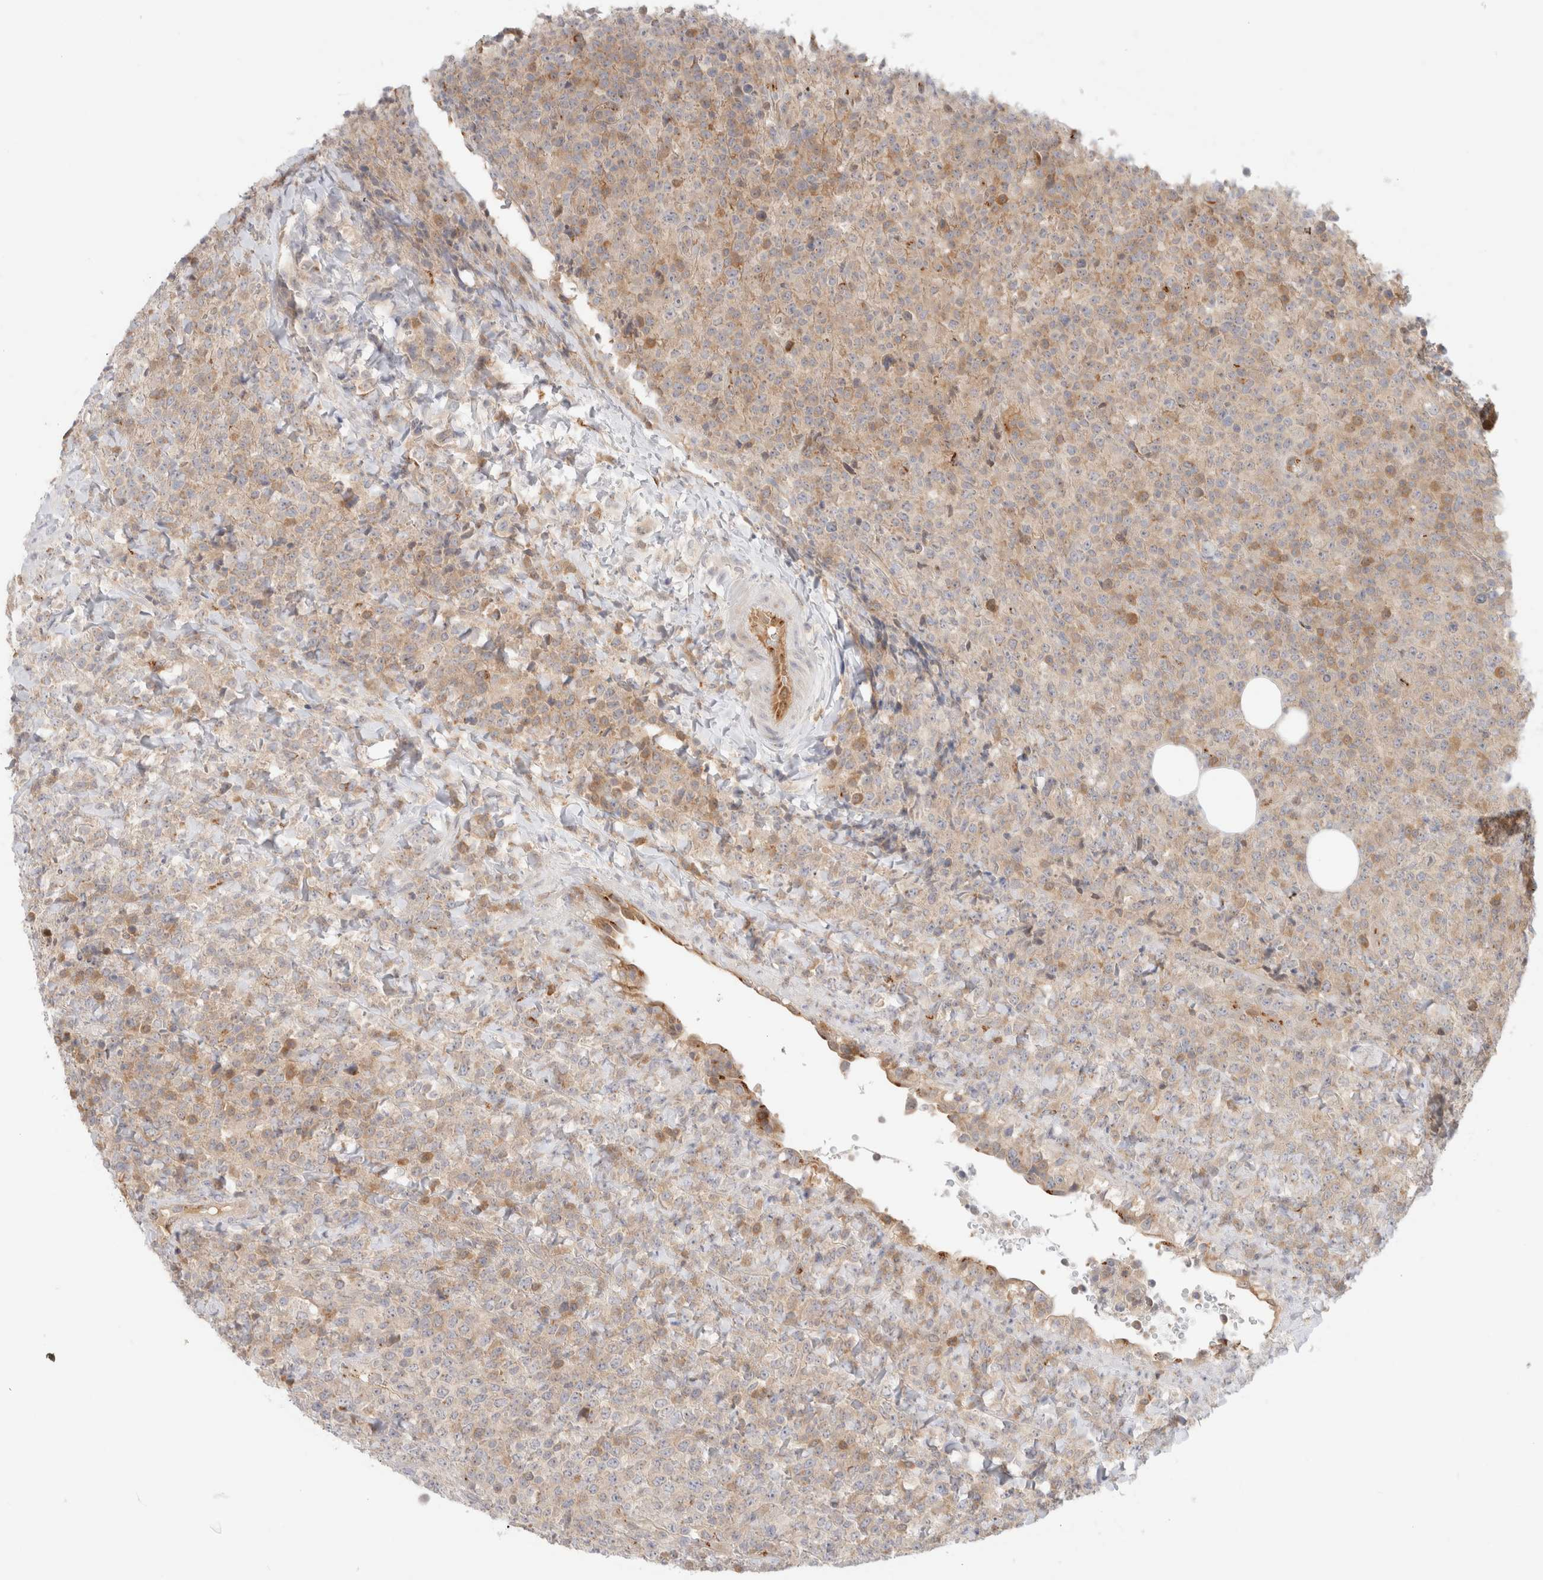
{"staining": {"intensity": "moderate", "quantity": "<25%", "location": "cytoplasmic/membranous"}, "tissue": "lymphoma", "cell_type": "Tumor cells", "image_type": "cancer", "snomed": [{"axis": "morphology", "description": "Malignant lymphoma, non-Hodgkin's type, High grade"}, {"axis": "topography", "description": "Lymph node"}], "caption": "Human lymphoma stained for a protein (brown) demonstrates moderate cytoplasmic/membranous positive staining in approximately <25% of tumor cells.", "gene": "EFCAB13", "patient": {"sex": "male", "age": 13}}